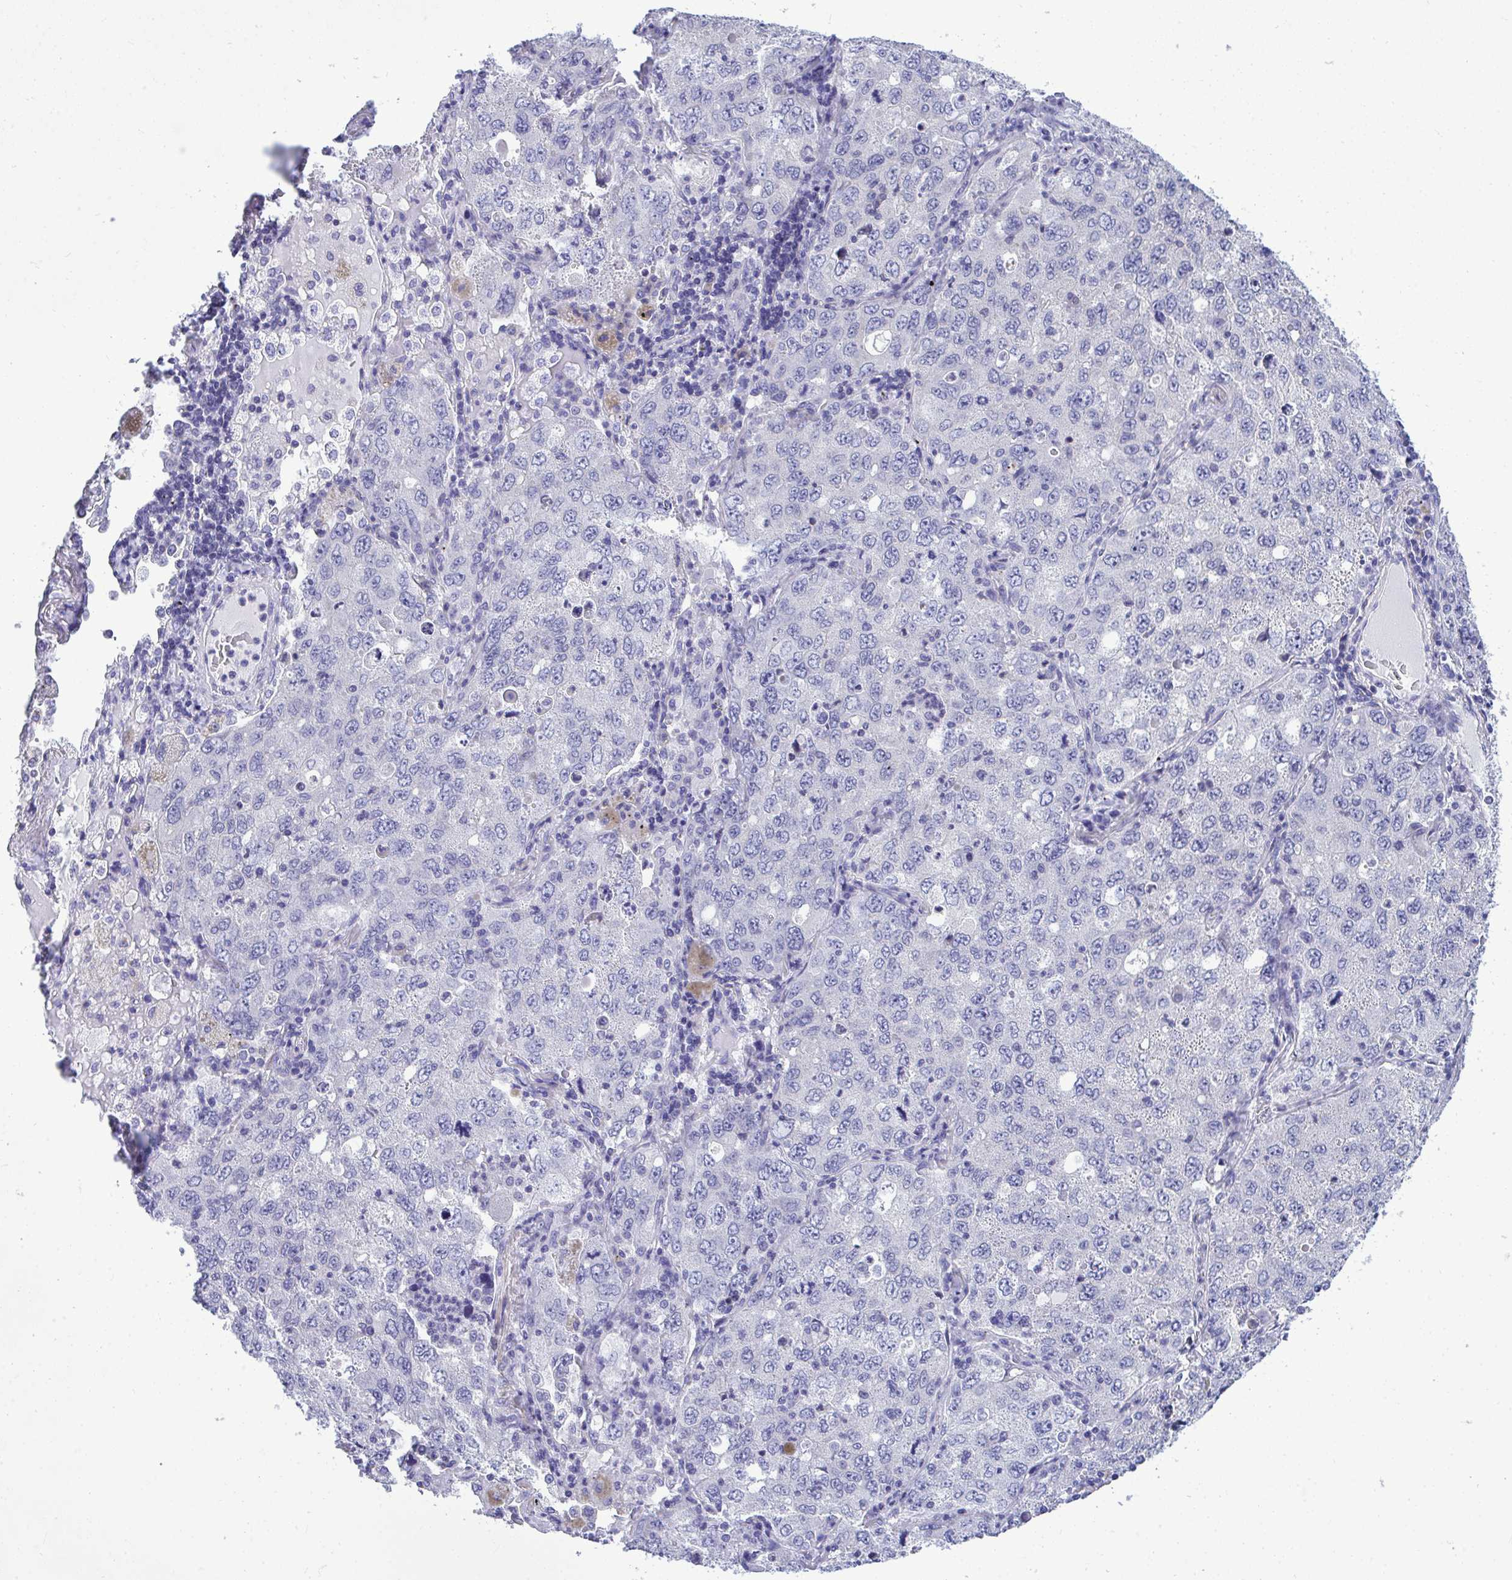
{"staining": {"intensity": "negative", "quantity": "none", "location": "none"}, "tissue": "lung cancer", "cell_type": "Tumor cells", "image_type": "cancer", "snomed": [{"axis": "morphology", "description": "Adenocarcinoma, NOS"}, {"axis": "topography", "description": "Lung"}], "caption": "Immunohistochemistry of human lung adenocarcinoma shows no staining in tumor cells.", "gene": "PIGK", "patient": {"sex": "female", "age": 57}}